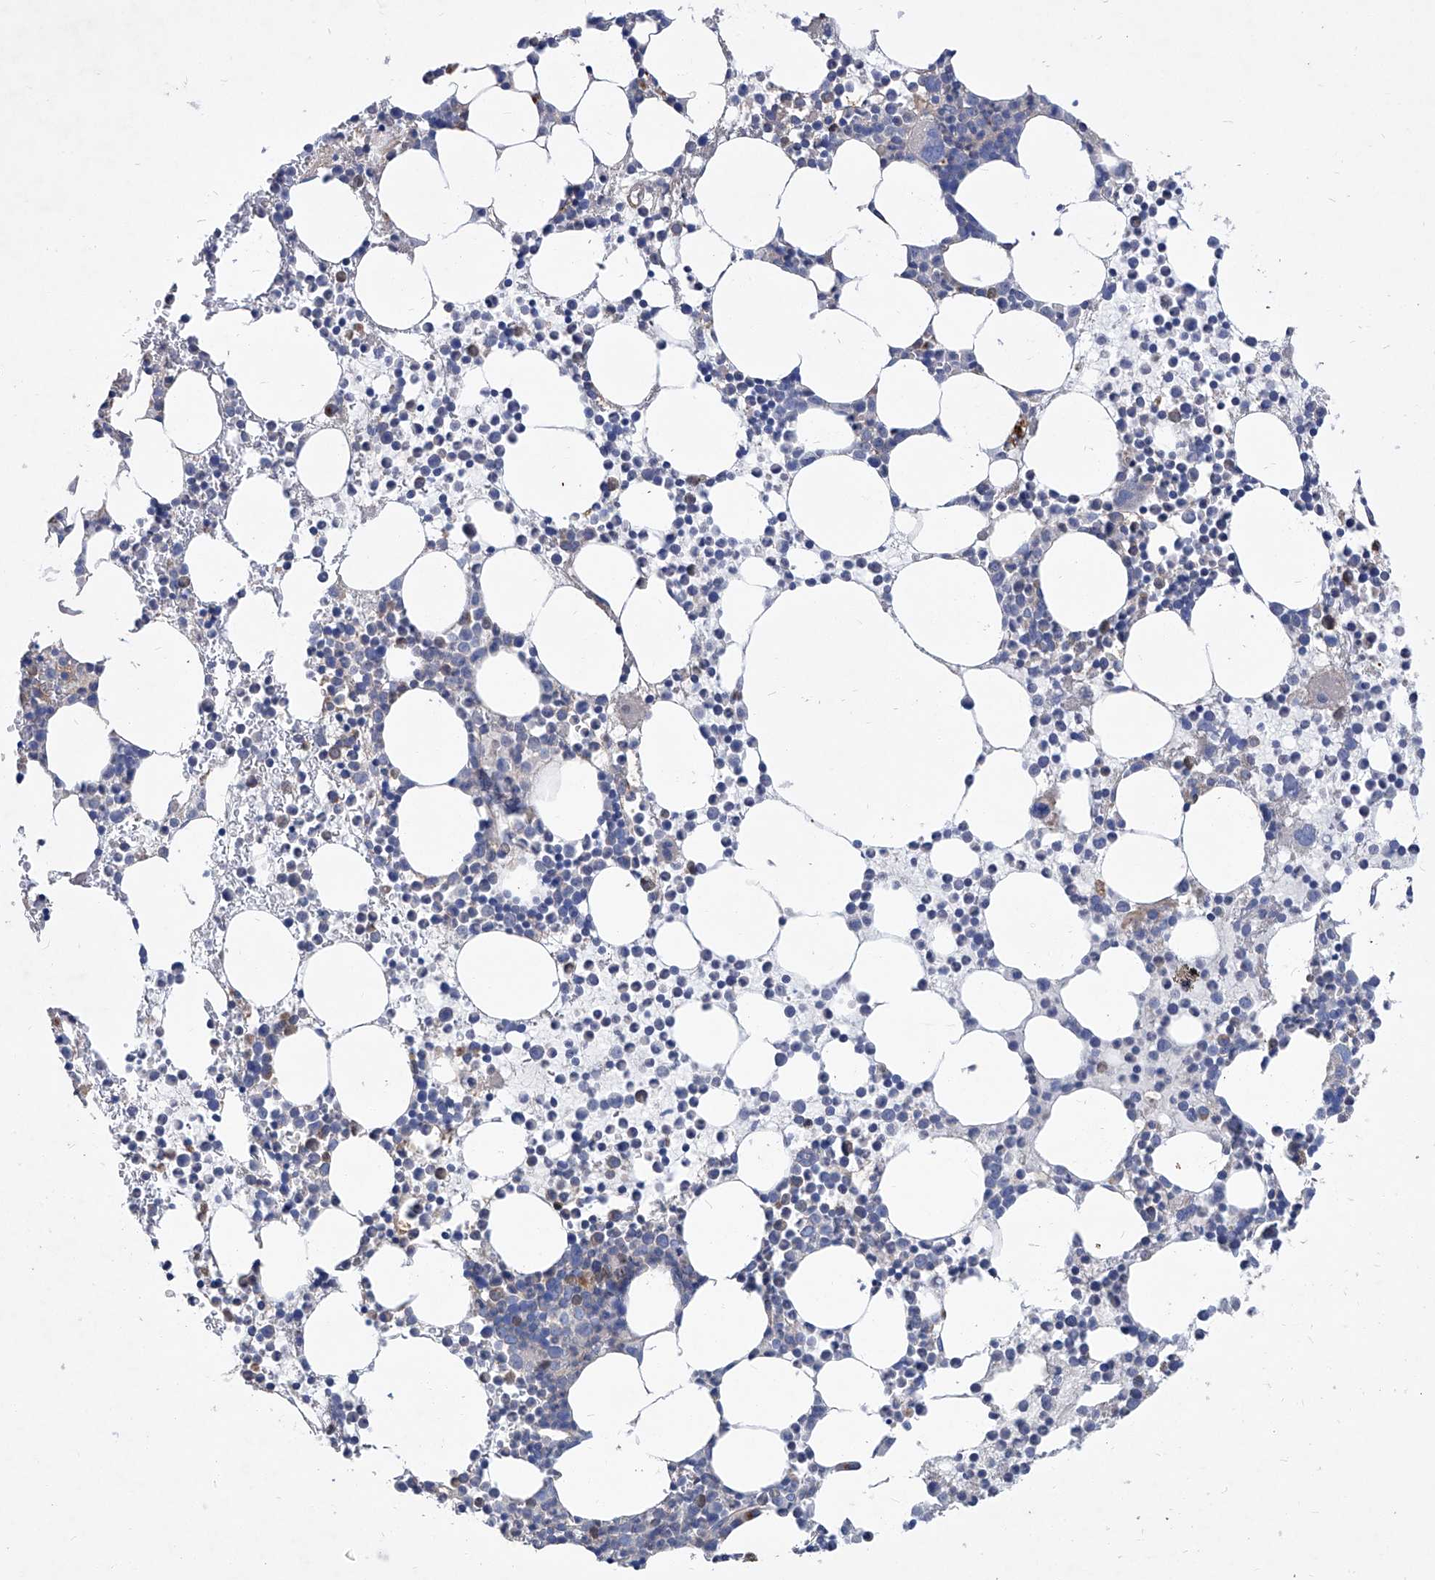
{"staining": {"intensity": "weak", "quantity": "<25%", "location": "cytoplasmic/membranous"}, "tissue": "bone marrow", "cell_type": "Hematopoietic cells", "image_type": "normal", "snomed": [{"axis": "morphology", "description": "Normal tissue, NOS"}, {"axis": "topography", "description": "Bone marrow"}], "caption": "Micrograph shows no protein expression in hematopoietic cells of unremarkable bone marrow. Nuclei are stained in blue.", "gene": "EPHA8", "patient": {"sex": "female", "age": 78}}